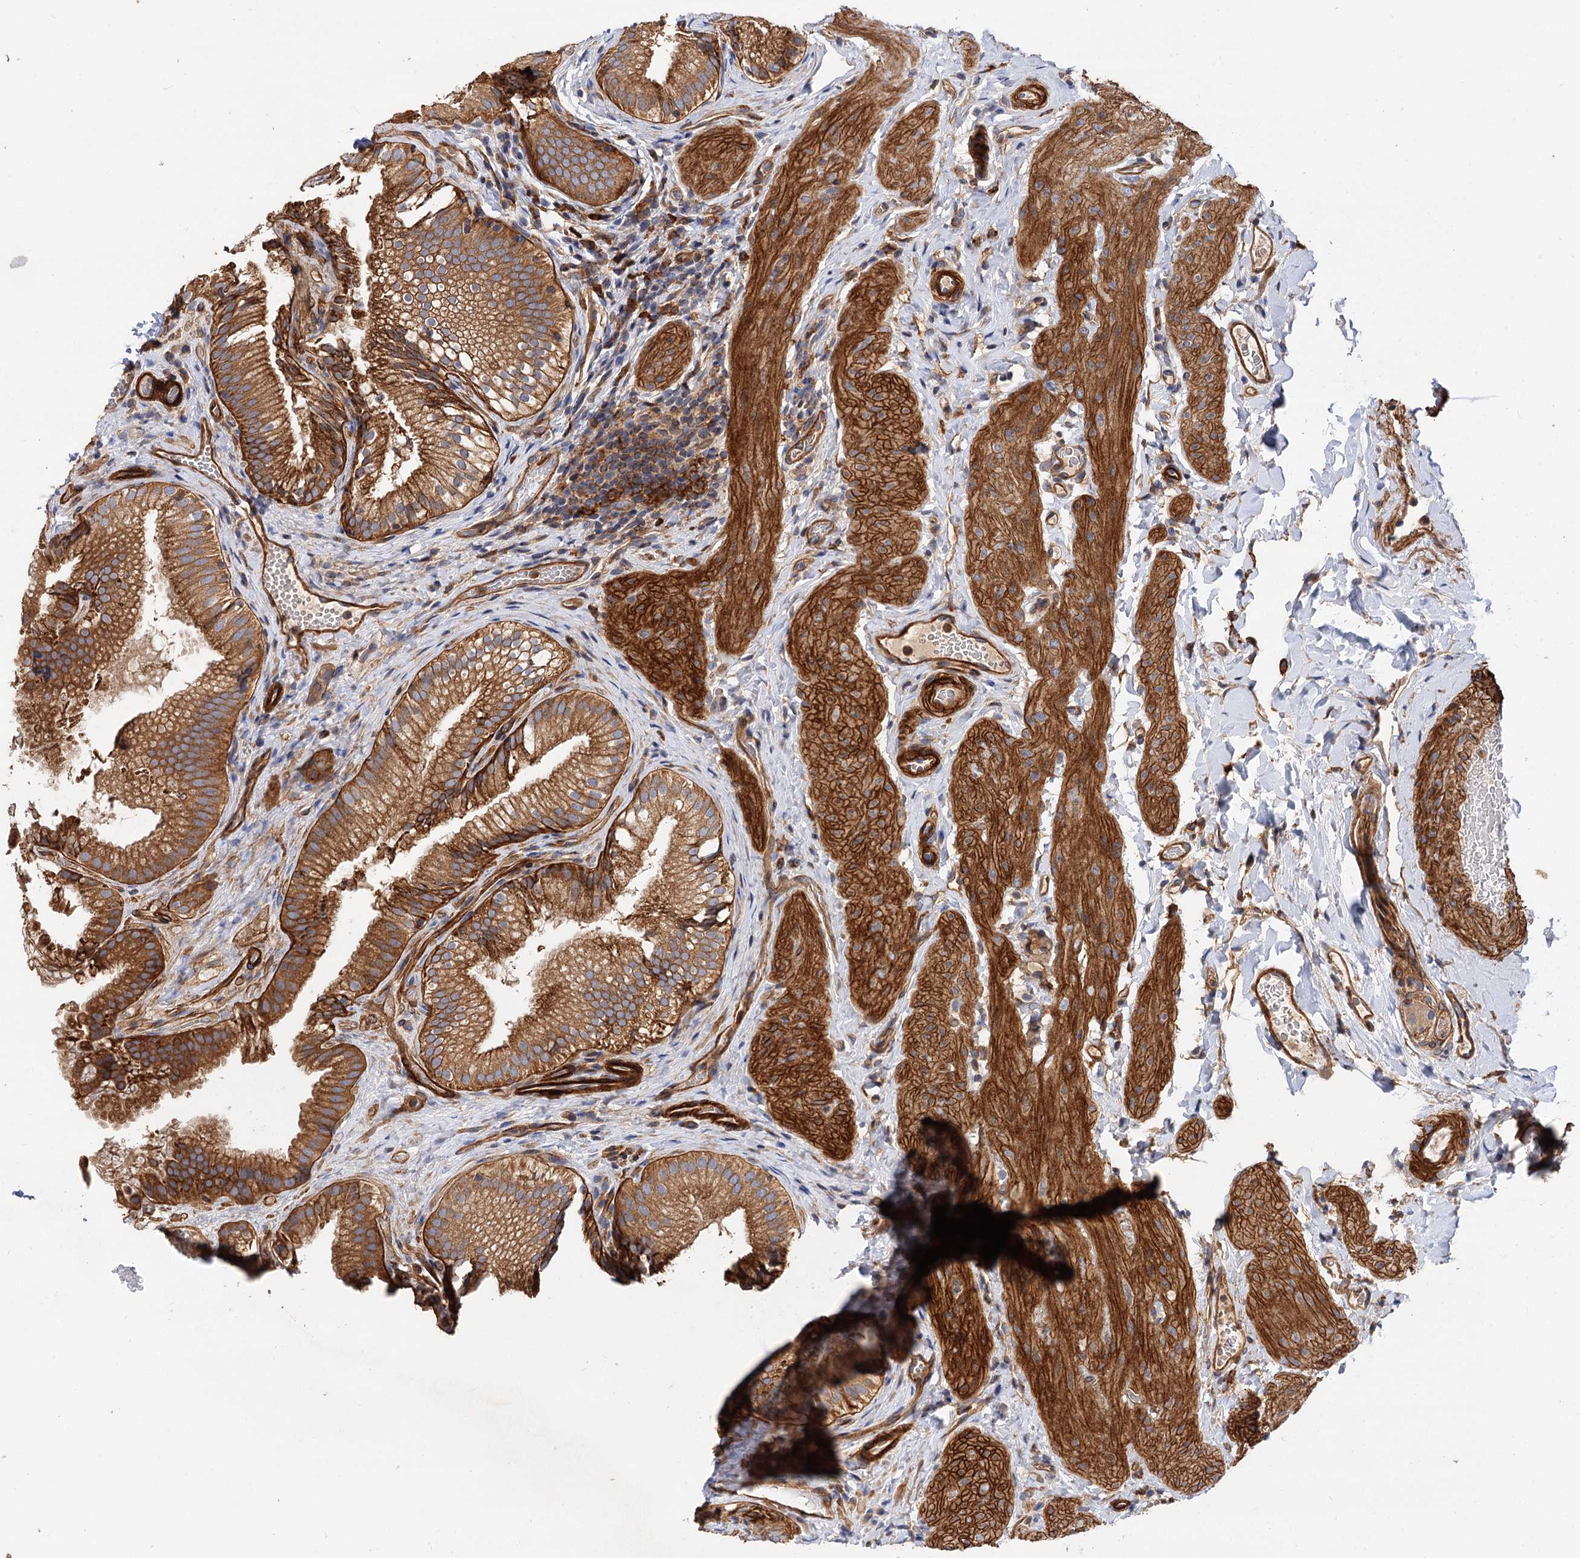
{"staining": {"intensity": "moderate", "quantity": ">75%", "location": "cytoplasmic/membranous"}, "tissue": "gallbladder", "cell_type": "Glandular cells", "image_type": "normal", "snomed": [{"axis": "morphology", "description": "Normal tissue, NOS"}, {"axis": "topography", "description": "Gallbladder"}], "caption": "IHC staining of benign gallbladder, which demonstrates medium levels of moderate cytoplasmic/membranous positivity in approximately >75% of glandular cells indicating moderate cytoplasmic/membranous protein staining. The staining was performed using DAB (brown) for protein detection and nuclei were counterstained in hematoxylin (blue).", "gene": "CSAD", "patient": {"sex": "female", "age": 30}}